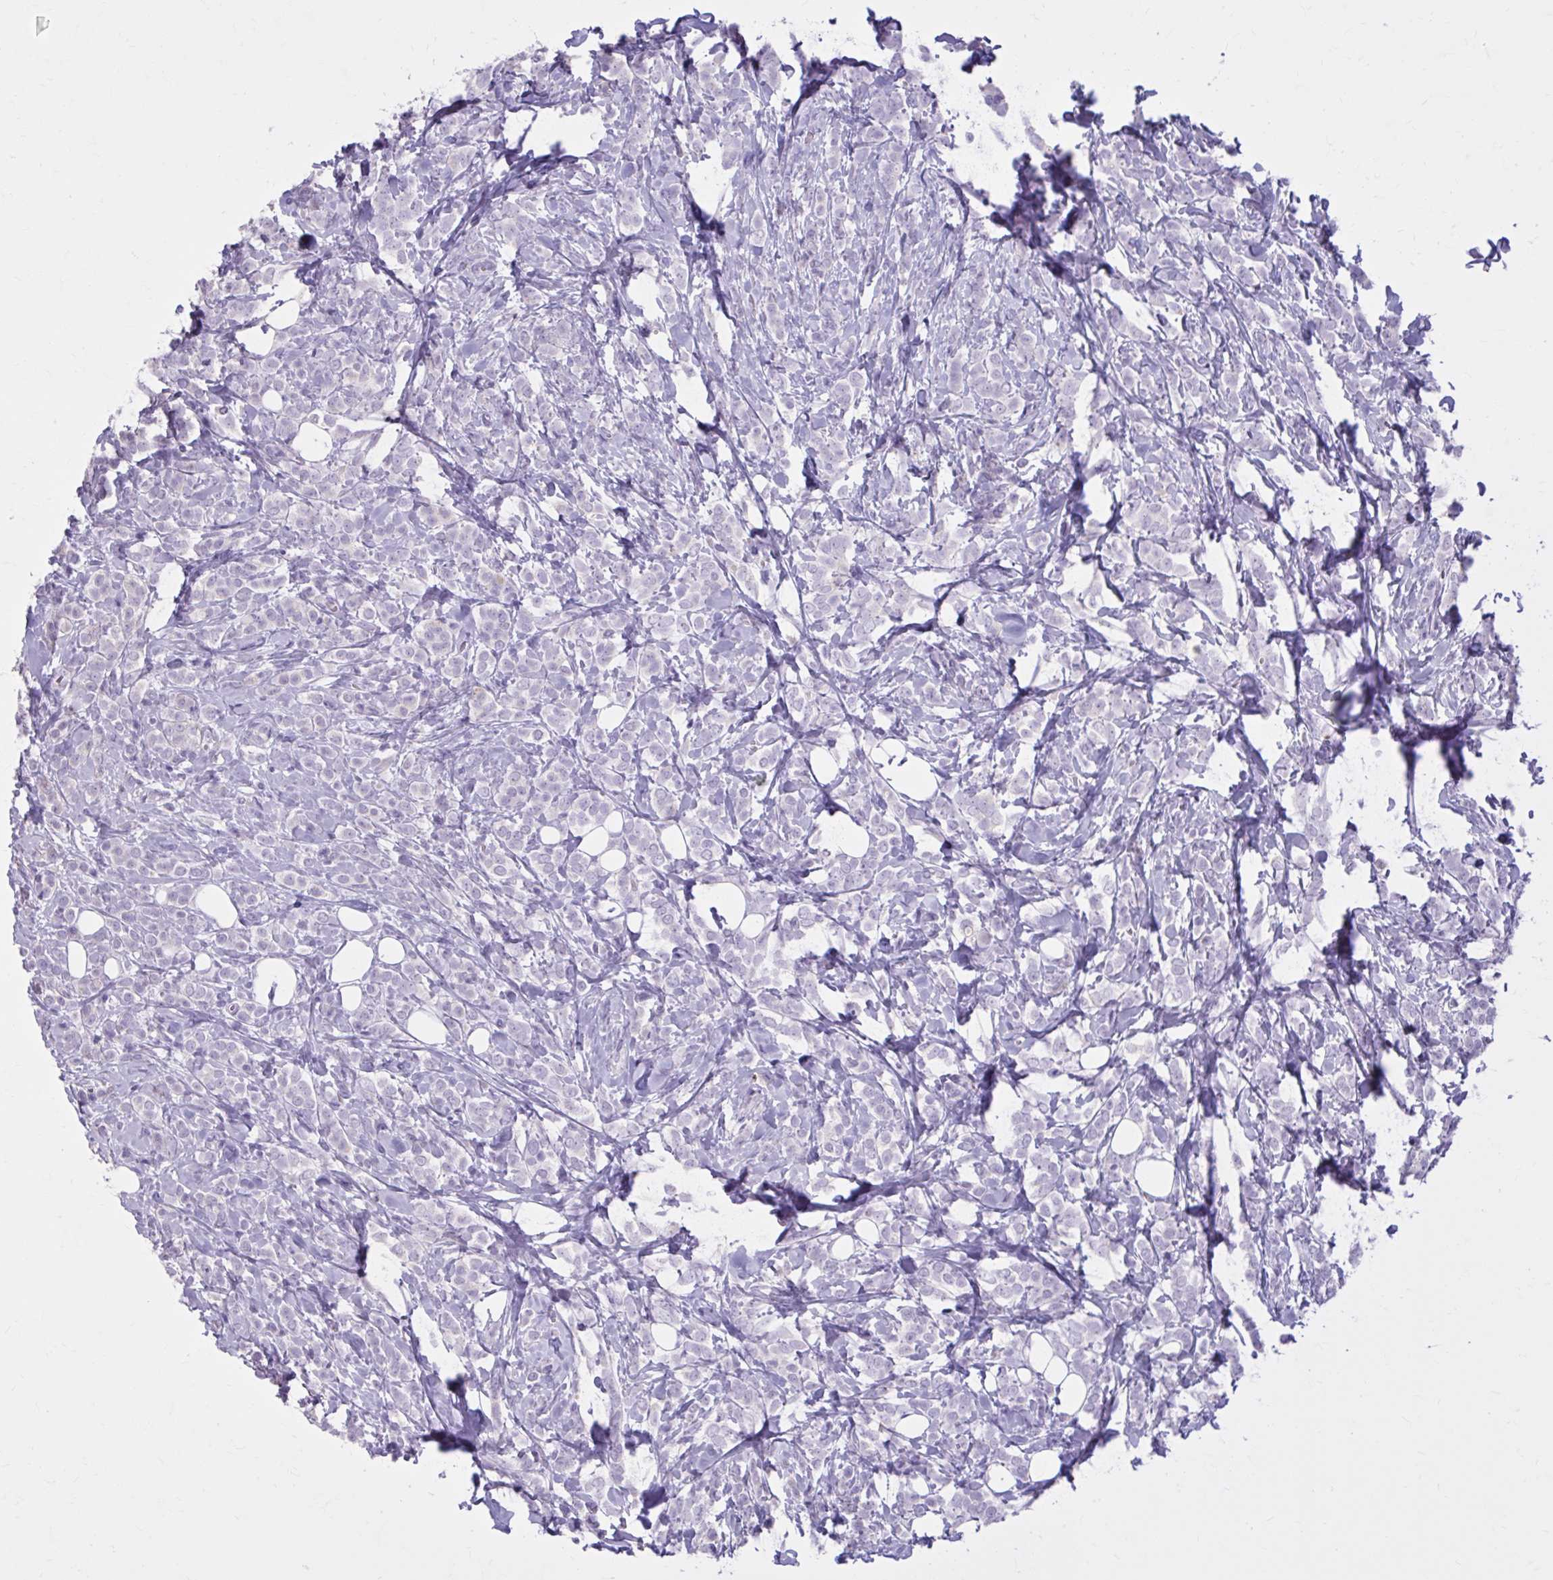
{"staining": {"intensity": "negative", "quantity": "none", "location": "none"}, "tissue": "breast cancer", "cell_type": "Tumor cells", "image_type": "cancer", "snomed": [{"axis": "morphology", "description": "Lobular carcinoma"}, {"axis": "topography", "description": "Breast"}], "caption": "Immunohistochemistry histopathology image of human breast cancer stained for a protein (brown), which exhibits no positivity in tumor cells.", "gene": "OR4B1", "patient": {"sex": "female", "age": 49}}